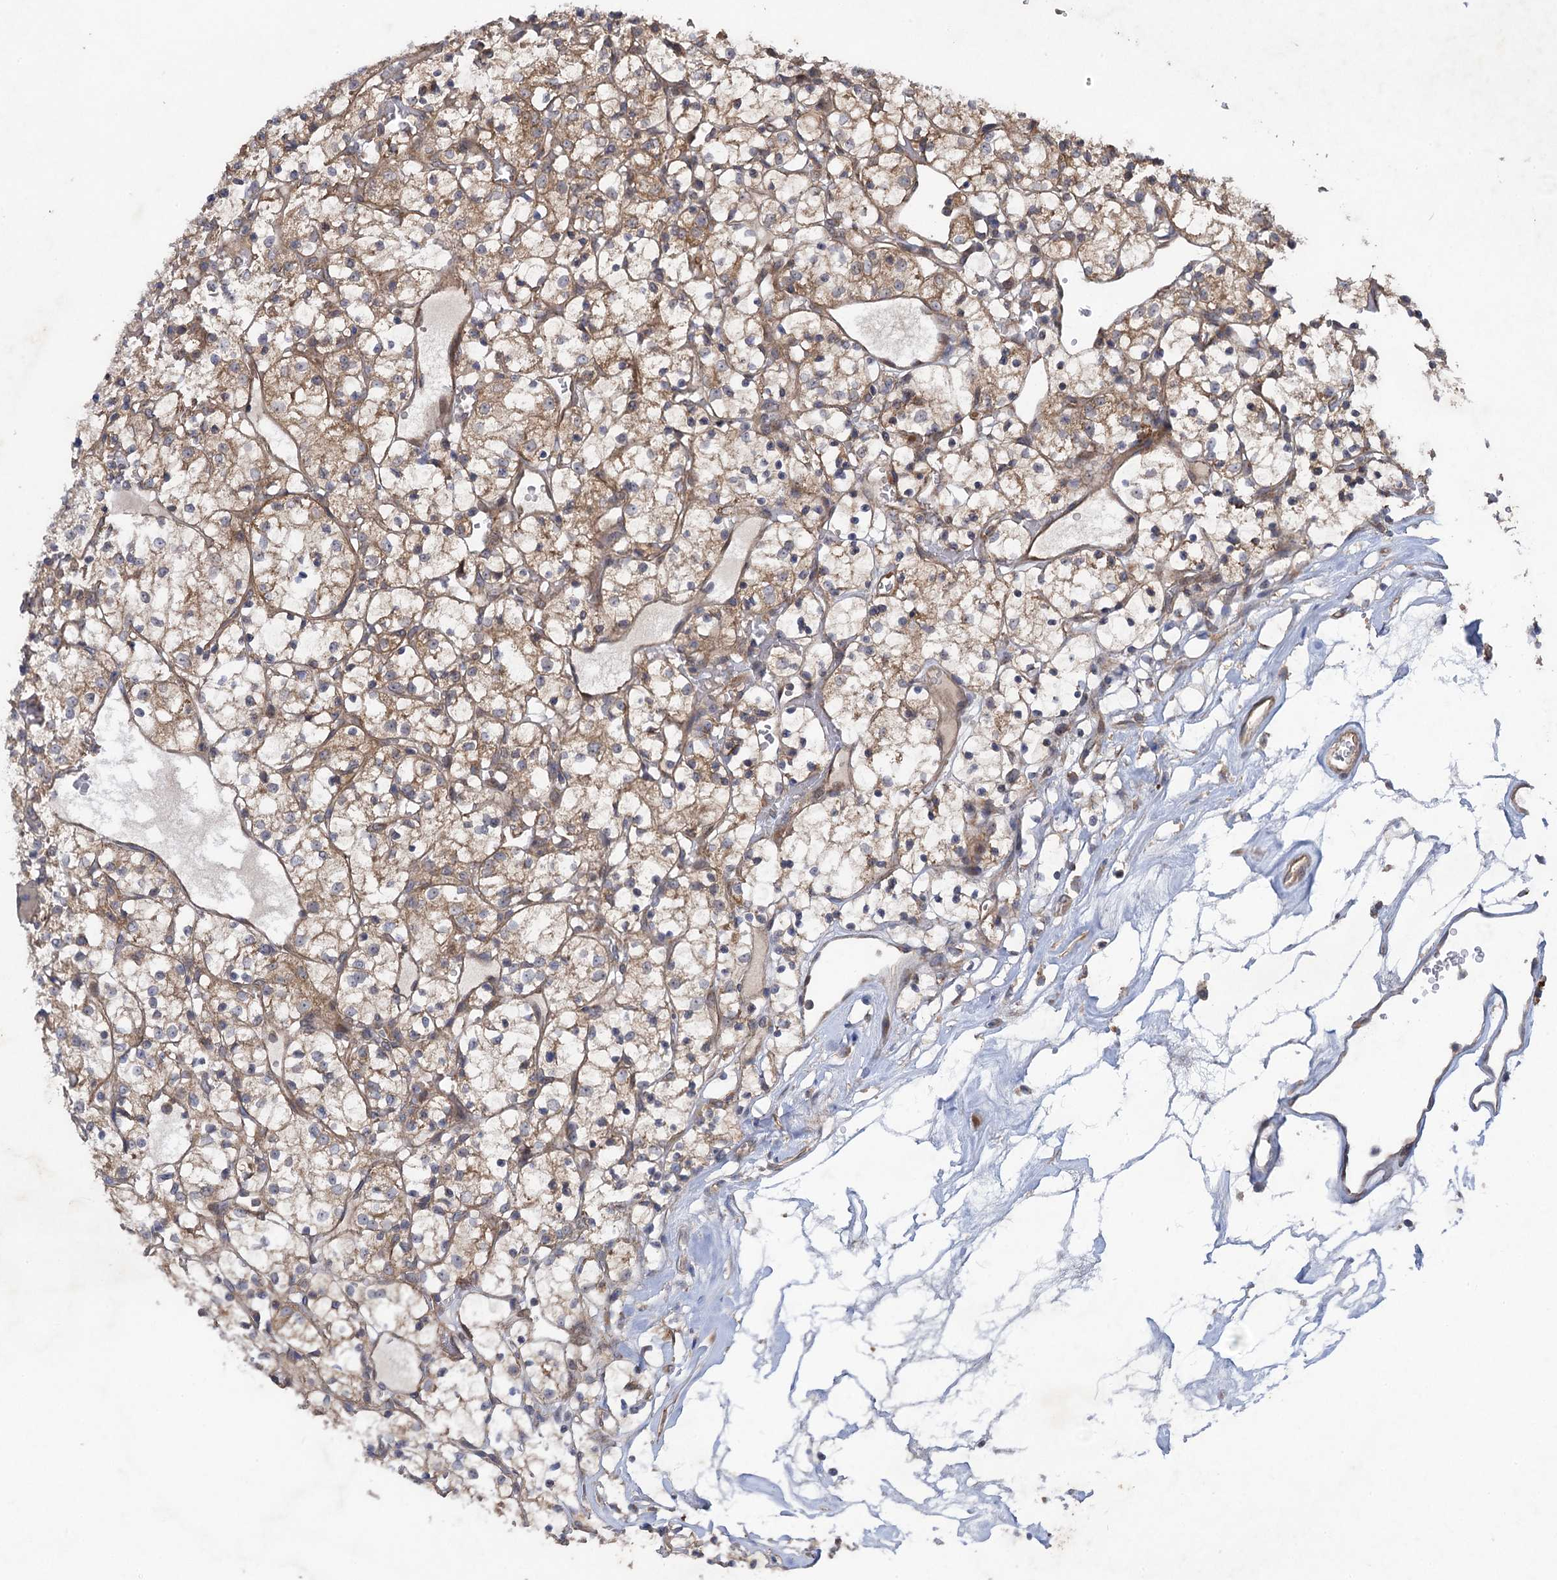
{"staining": {"intensity": "weak", "quantity": ">75%", "location": "cytoplasmic/membranous"}, "tissue": "renal cancer", "cell_type": "Tumor cells", "image_type": "cancer", "snomed": [{"axis": "morphology", "description": "Adenocarcinoma, NOS"}, {"axis": "topography", "description": "Kidney"}], "caption": "Immunohistochemical staining of human renal cancer (adenocarcinoma) shows weak cytoplasmic/membranous protein staining in approximately >75% of tumor cells.", "gene": "HAUS1", "patient": {"sex": "female", "age": 69}}